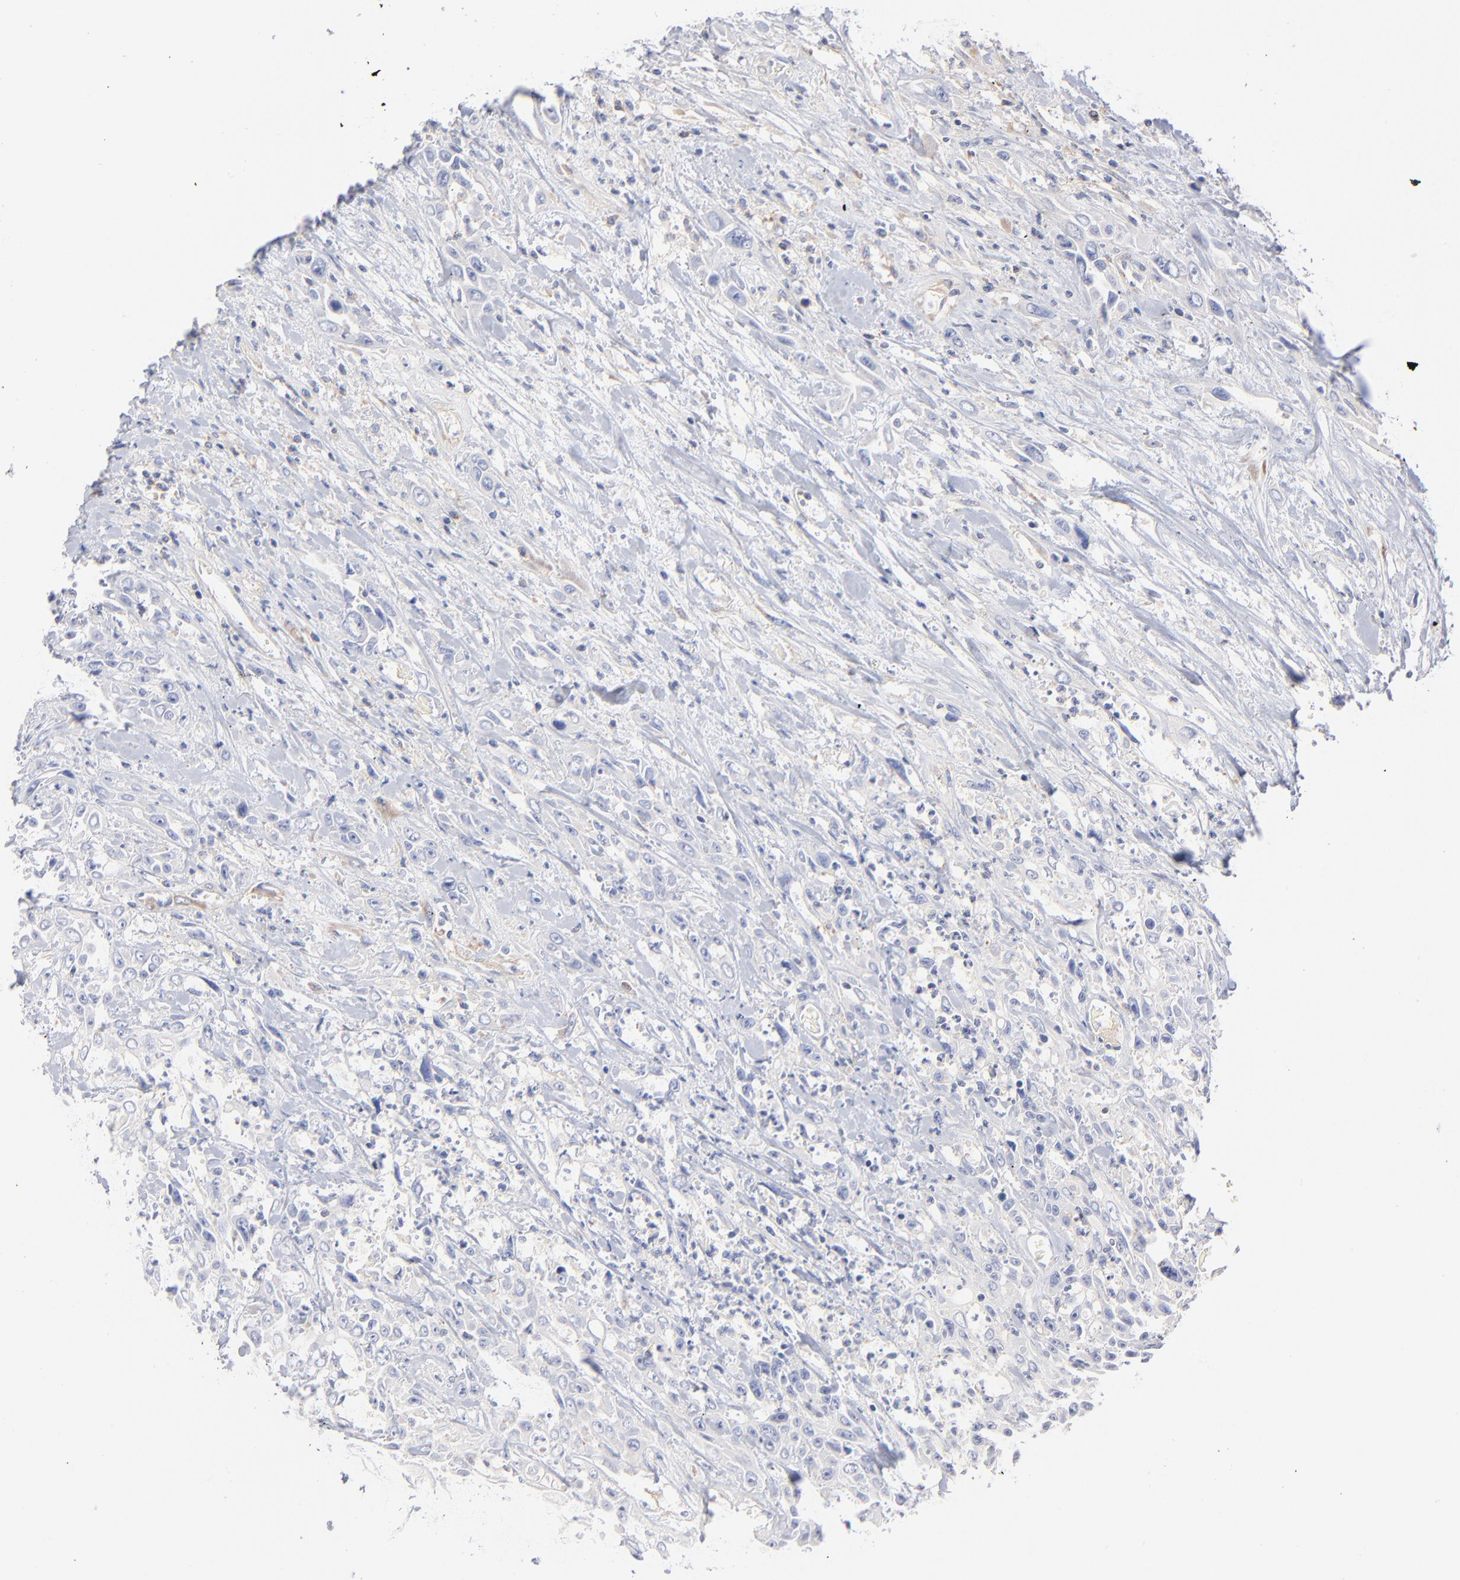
{"staining": {"intensity": "negative", "quantity": "none", "location": "none"}, "tissue": "urothelial cancer", "cell_type": "Tumor cells", "image_type": "cancer", "snomed": [{"axis": "morphology", "description": "Urothelial carcinoma, High grade"}, {"axis": "topography", "description": "Urinary bladder"}], "caption": "The micrograph shows no staining of tumor cells in urothelial cancer. (Stains: DAB (3,3'-diaminobenzidine) IHC with hematoxylin counter stain, Microscopy: brightfield microscopy at high magnification).", "gene": "SEPTIN6", "patient": {"sex": "female", "age": 84}}